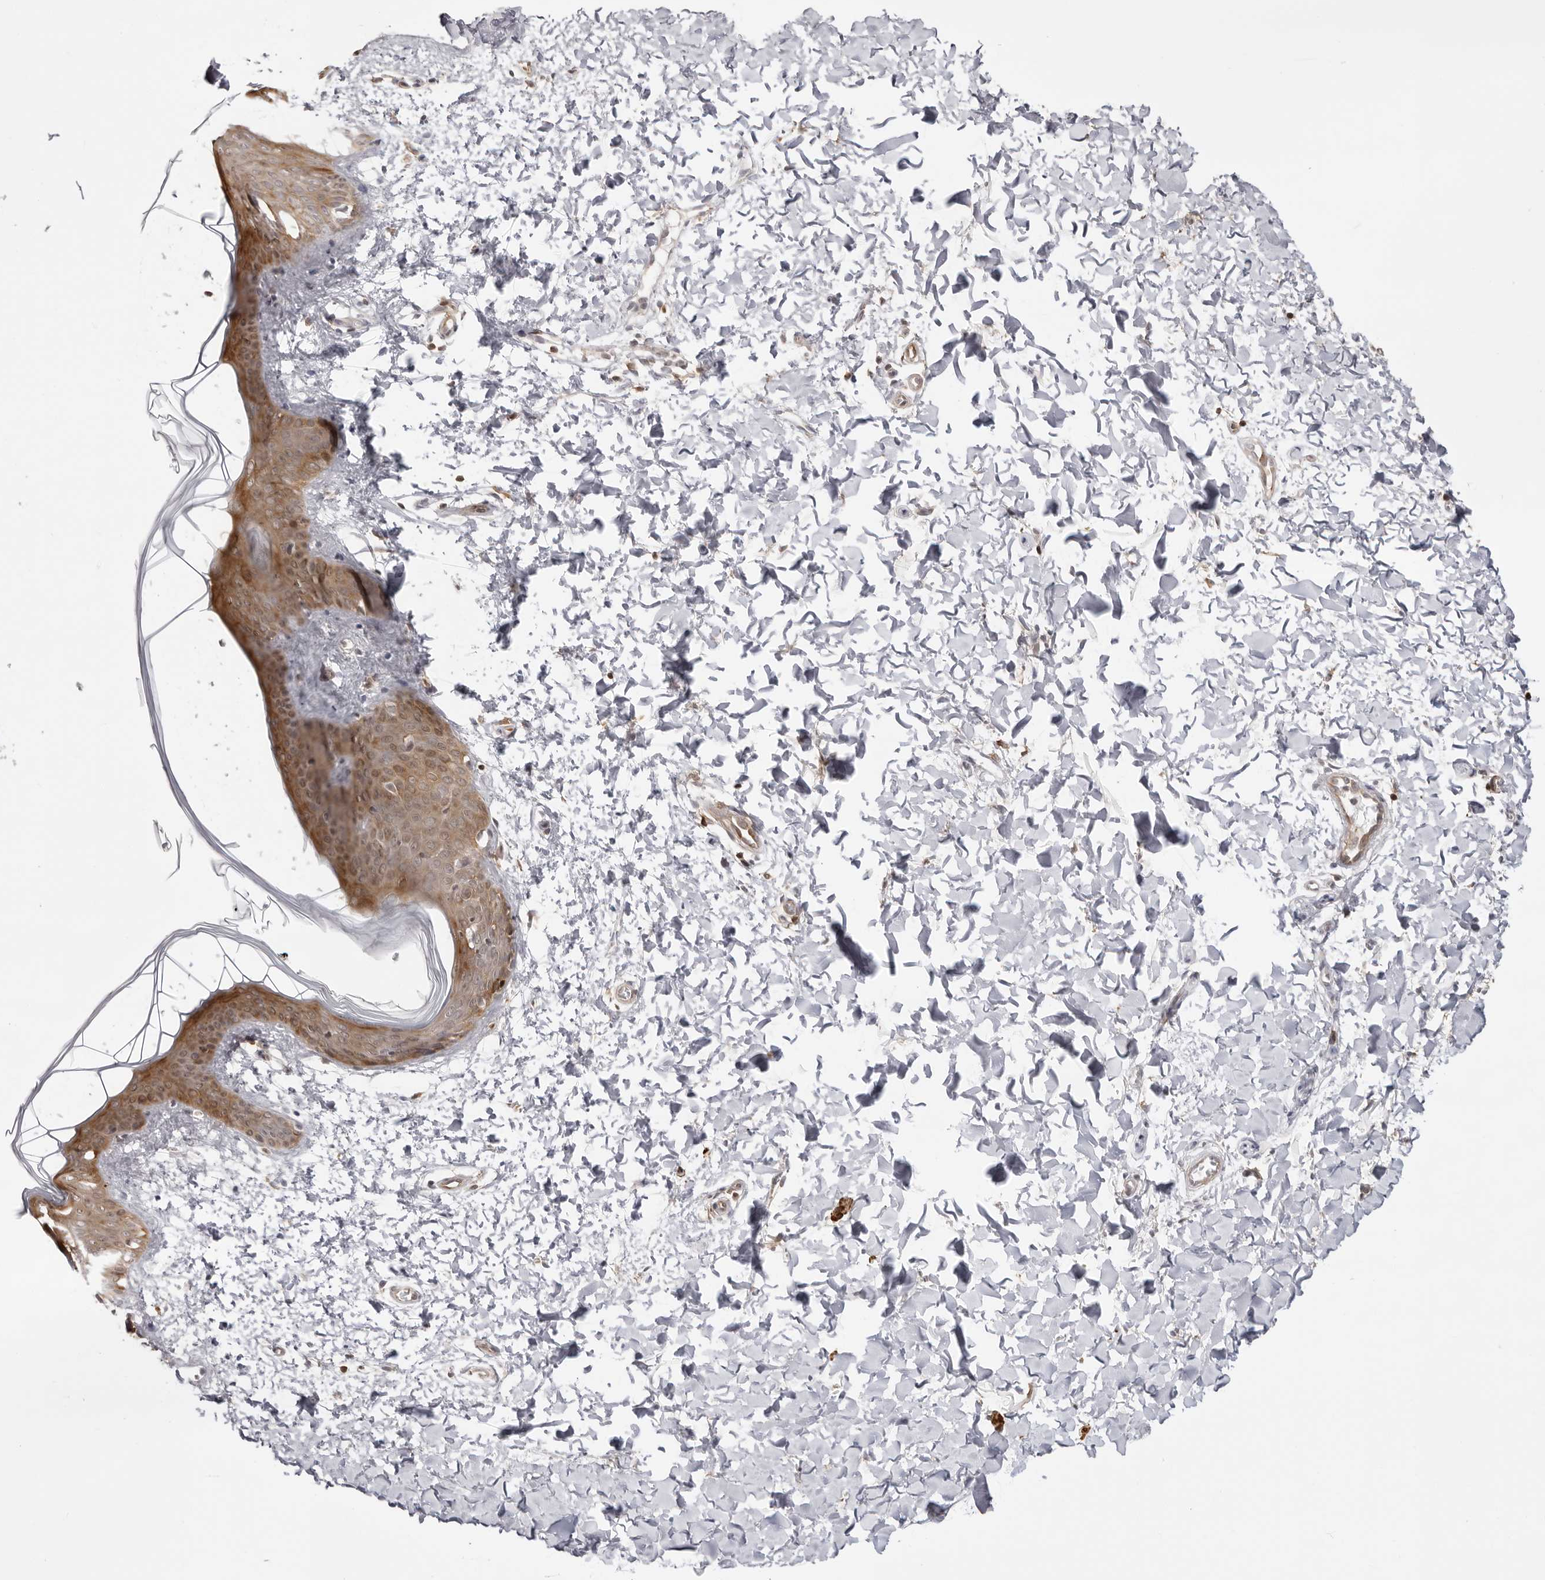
{"staining": {"intensity": "moderate", "quantity": "<25%", "location": "cytoplasmic/membranous"}, "tissue": "skin", "cell_type": "Fibroblasts", "image_type": "normal", "snomed": [{"axis": "morphology", "description": "Normal tissue, NOS"}, {"axis": "topography", "description": "Skin"}], "caption": "Skin stained with a brown dye shows moderate cytoplasmic/membranous positive expression in approximately <25% of fibroblasts.", "gene": "UNK", "patient": {"sex": "female", "age": 17}}